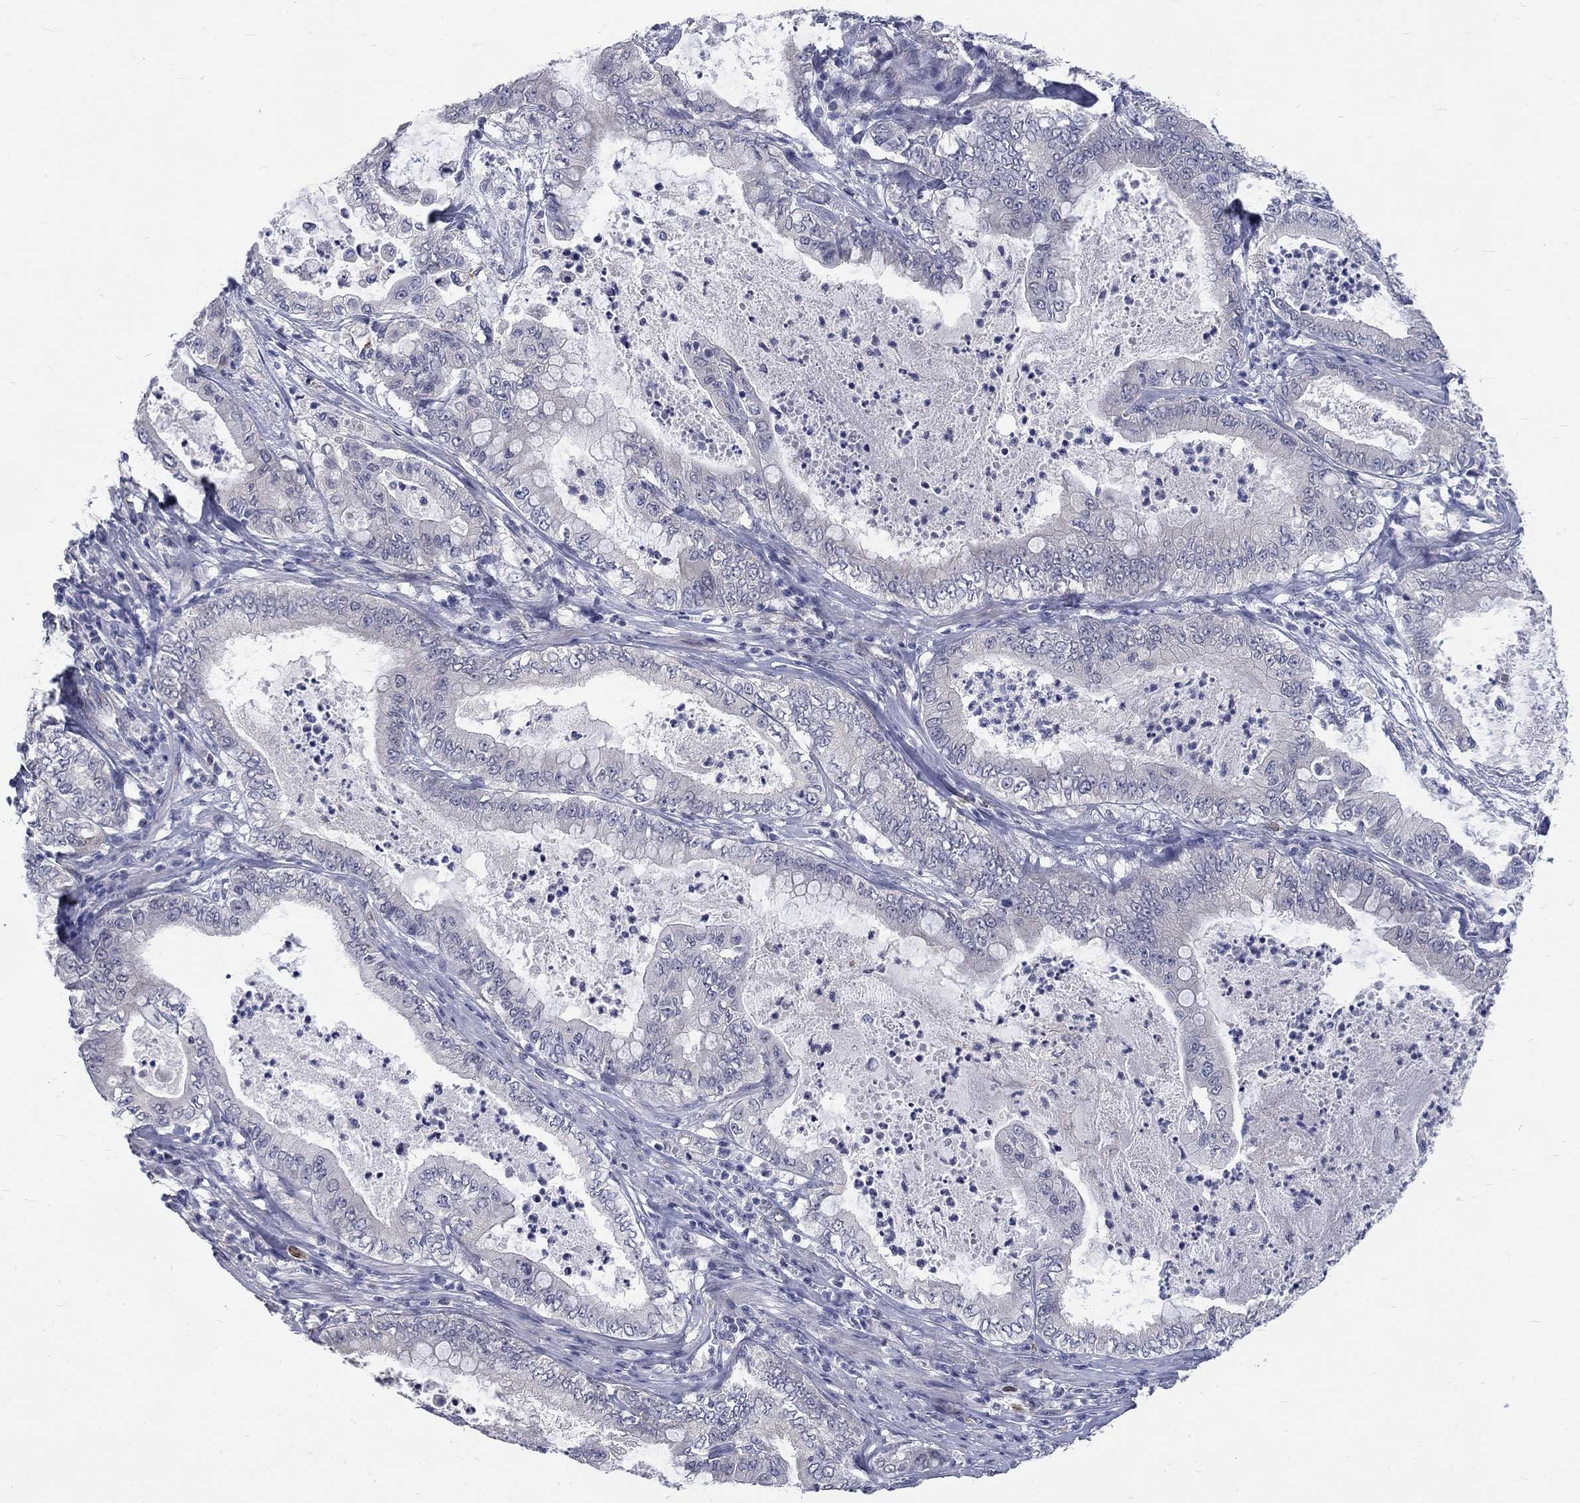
{"staining": {"intensity": "negative", "quantity": "none", "location": "none"}, "tissue": "pancreatic cancer", "cell_type": "Tumor cells", "image_type": "cancer", "snomed": [{"axis": "morphology", "description": "Adenocarcinoma, NOS"}, {"axis": "topography", "description": "Pancreas"}], "caption": "Immunohistochemistry (IHC) micrograph of adenocarcinoma (pancreatic) stained for a protein (brown), which shows no expression in tumor cells.", "gene": "PHKA1", "patient": {"sex": "male", "age": 71}}